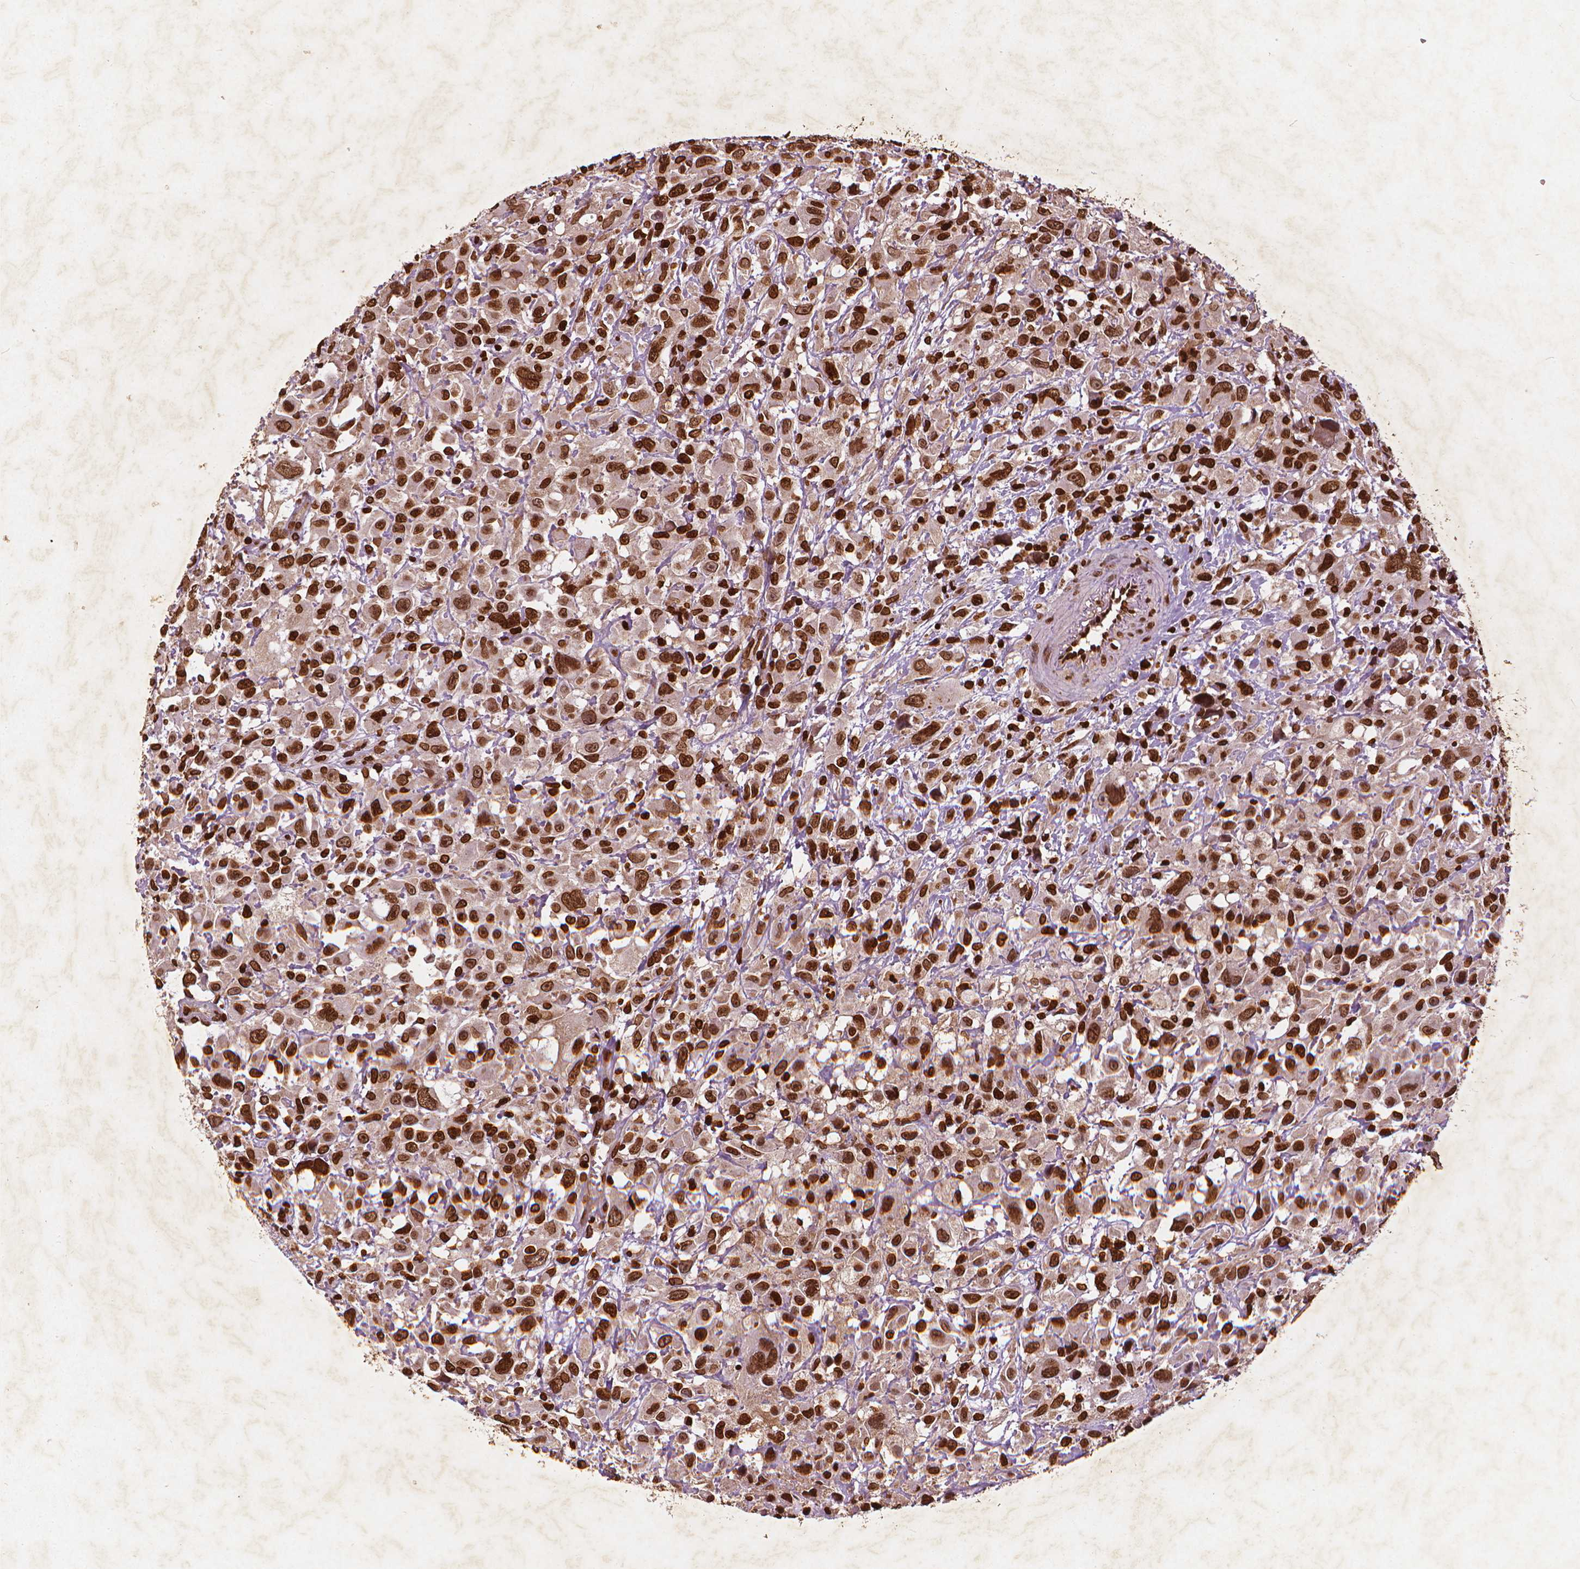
{"staining": {"intensity": "strong", "quantity": ">75%", "location": "nuclear"}, "tissue": "head and neck cancer", "cell_type": "Tumor cells", "image_type": "cancer", "snomed": [{"axis": "morphology", "description": "Squamous cell carcinoma, NOS"}, {"axis": "morphology", "description": "Squamous cell carcinoma, metastatic, NOS"}, {"axis": "topography", "description": "Oral tissue"}, {"axis": "topography", "description": "Head-Neck"}], "caption": "Brown immunohistochemical staining in head and neck metastatic squamous cell carcinoma demonstrates strong nuclear expression in approximately >75% of tumor cells.", "gene": "LMNB1", "patient": {"sex": "female", "age": 85}}